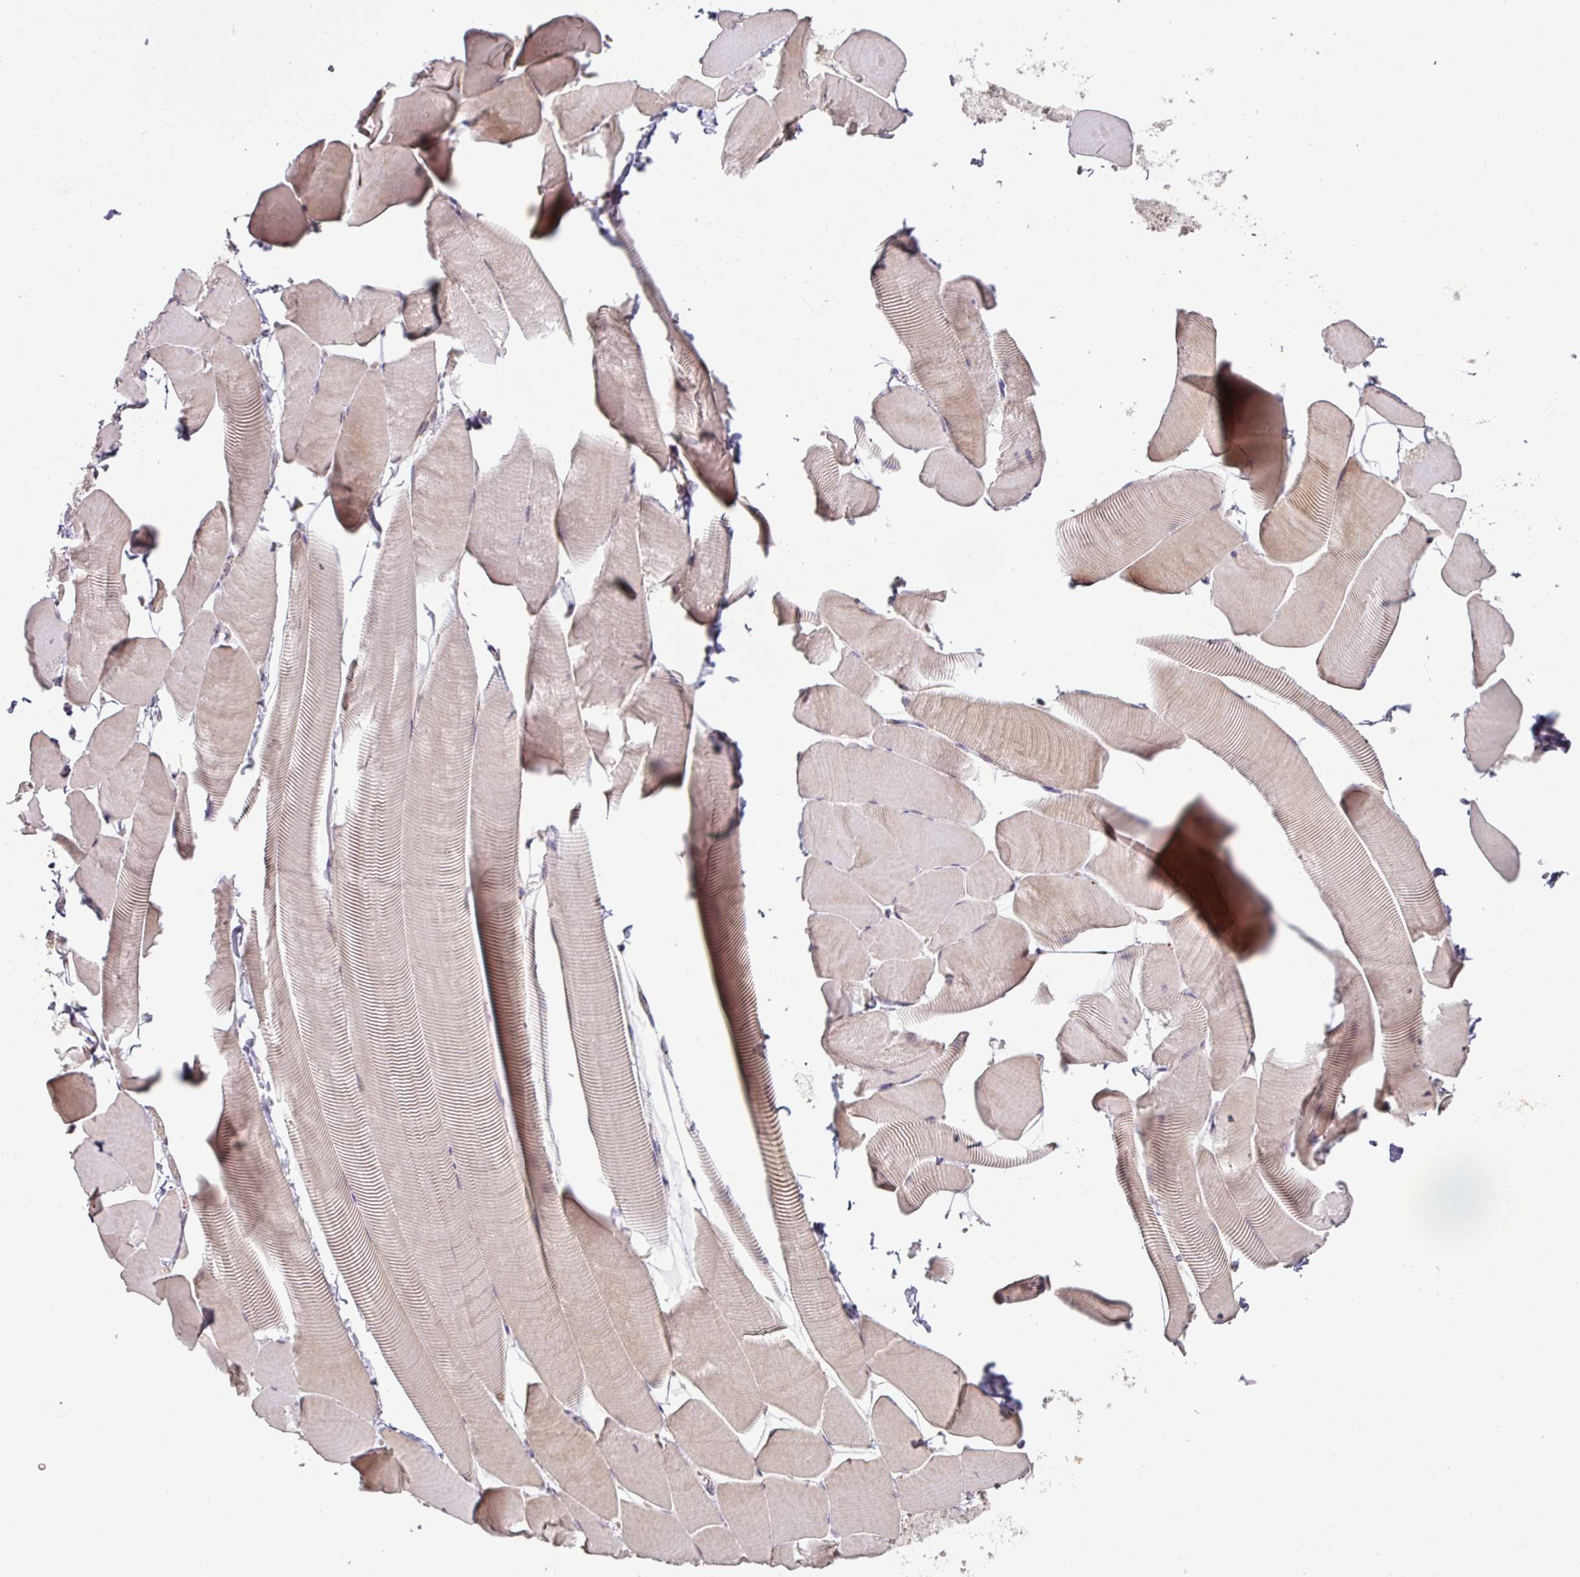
{"staining": {"intensity": "weak", "quantity": "25%-75%", "location": "cytoplasmic/membranous"}, "tissue": "skeletal muscle", "cell_type": "Myocytes", "image_type": "normal", "snomed": [{"axis": "morphology", "description": "Normal tissue, NOS"}, {"axis": "topography", "description": "Skeletal muscle"}], "caption": "Brown immunohistochemical staining in benign skeletal muscle shows weak cytoplasmic/membranous positivity in about 25%-75% of myocytes. (DAB (3,3'-diaminobenzidine) IHC with brightfield microscopy, high magnification).", "gene": "CXCR5", "patient": {"sex": "male", "age": 25}}